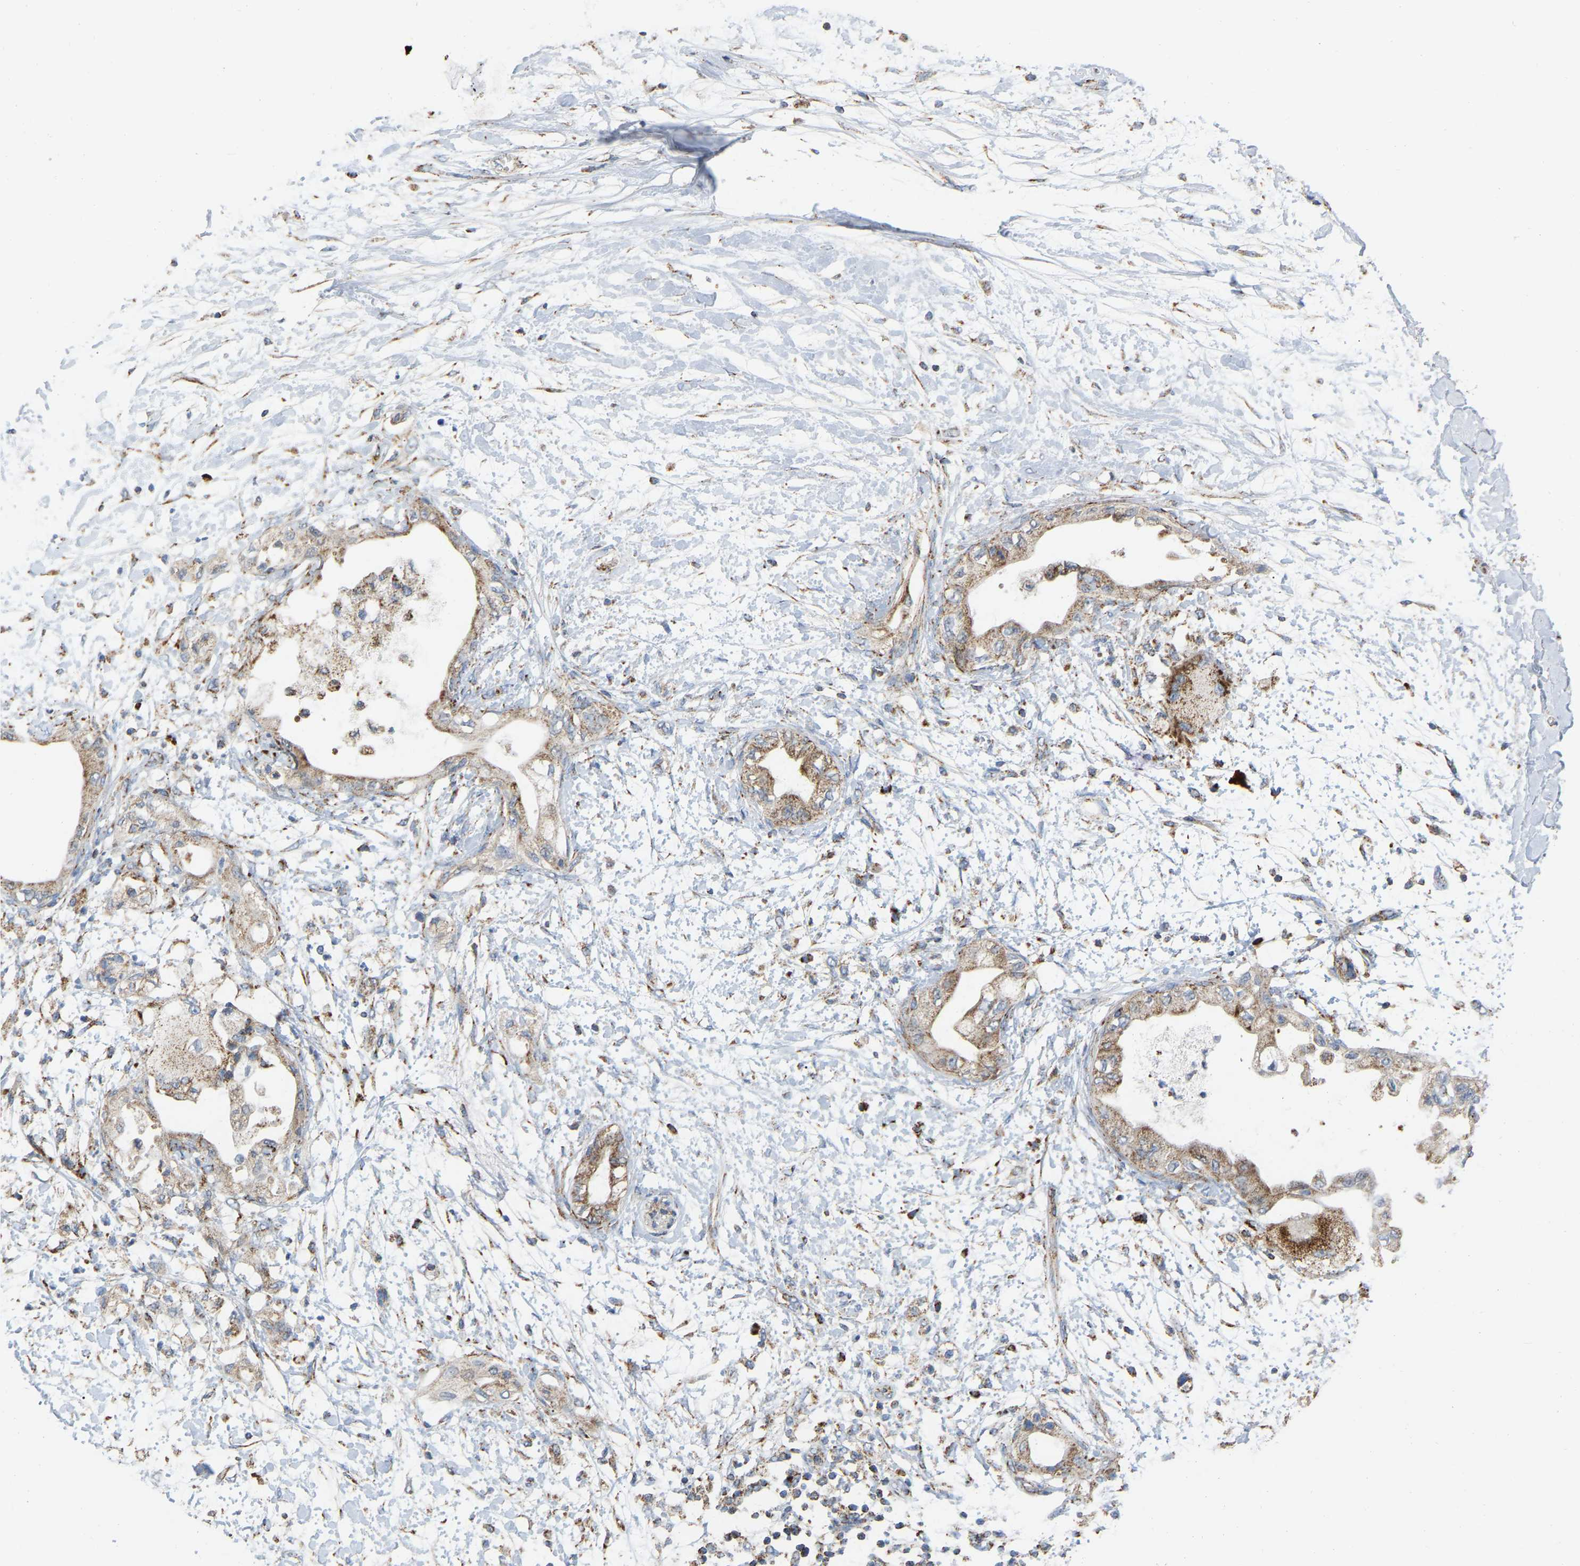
{"staining": {"intensity": "negative", "quantity": "none", "location": "none"}, "tissue": "adipose tissue", "cell_type": "Adipocytes", "image_type": "normal", "snomed": [{"axis": "morphology", "description": "Normal tissue, NOS"}, {"axis": "morphology", "description": "Adenocarcinoma, NOS"}, {"axis": "topography", "description": "Duodenum"}, {"axis": "topography", "description": "Peripheral nerve tissue"}], "caption": "Adipose tissue stained for a protein using immunohistochemistry (IHC) exhibits no staining adipocytes.", "gene": "CBLB", "patient": {"sex": "female", "age": 60}}